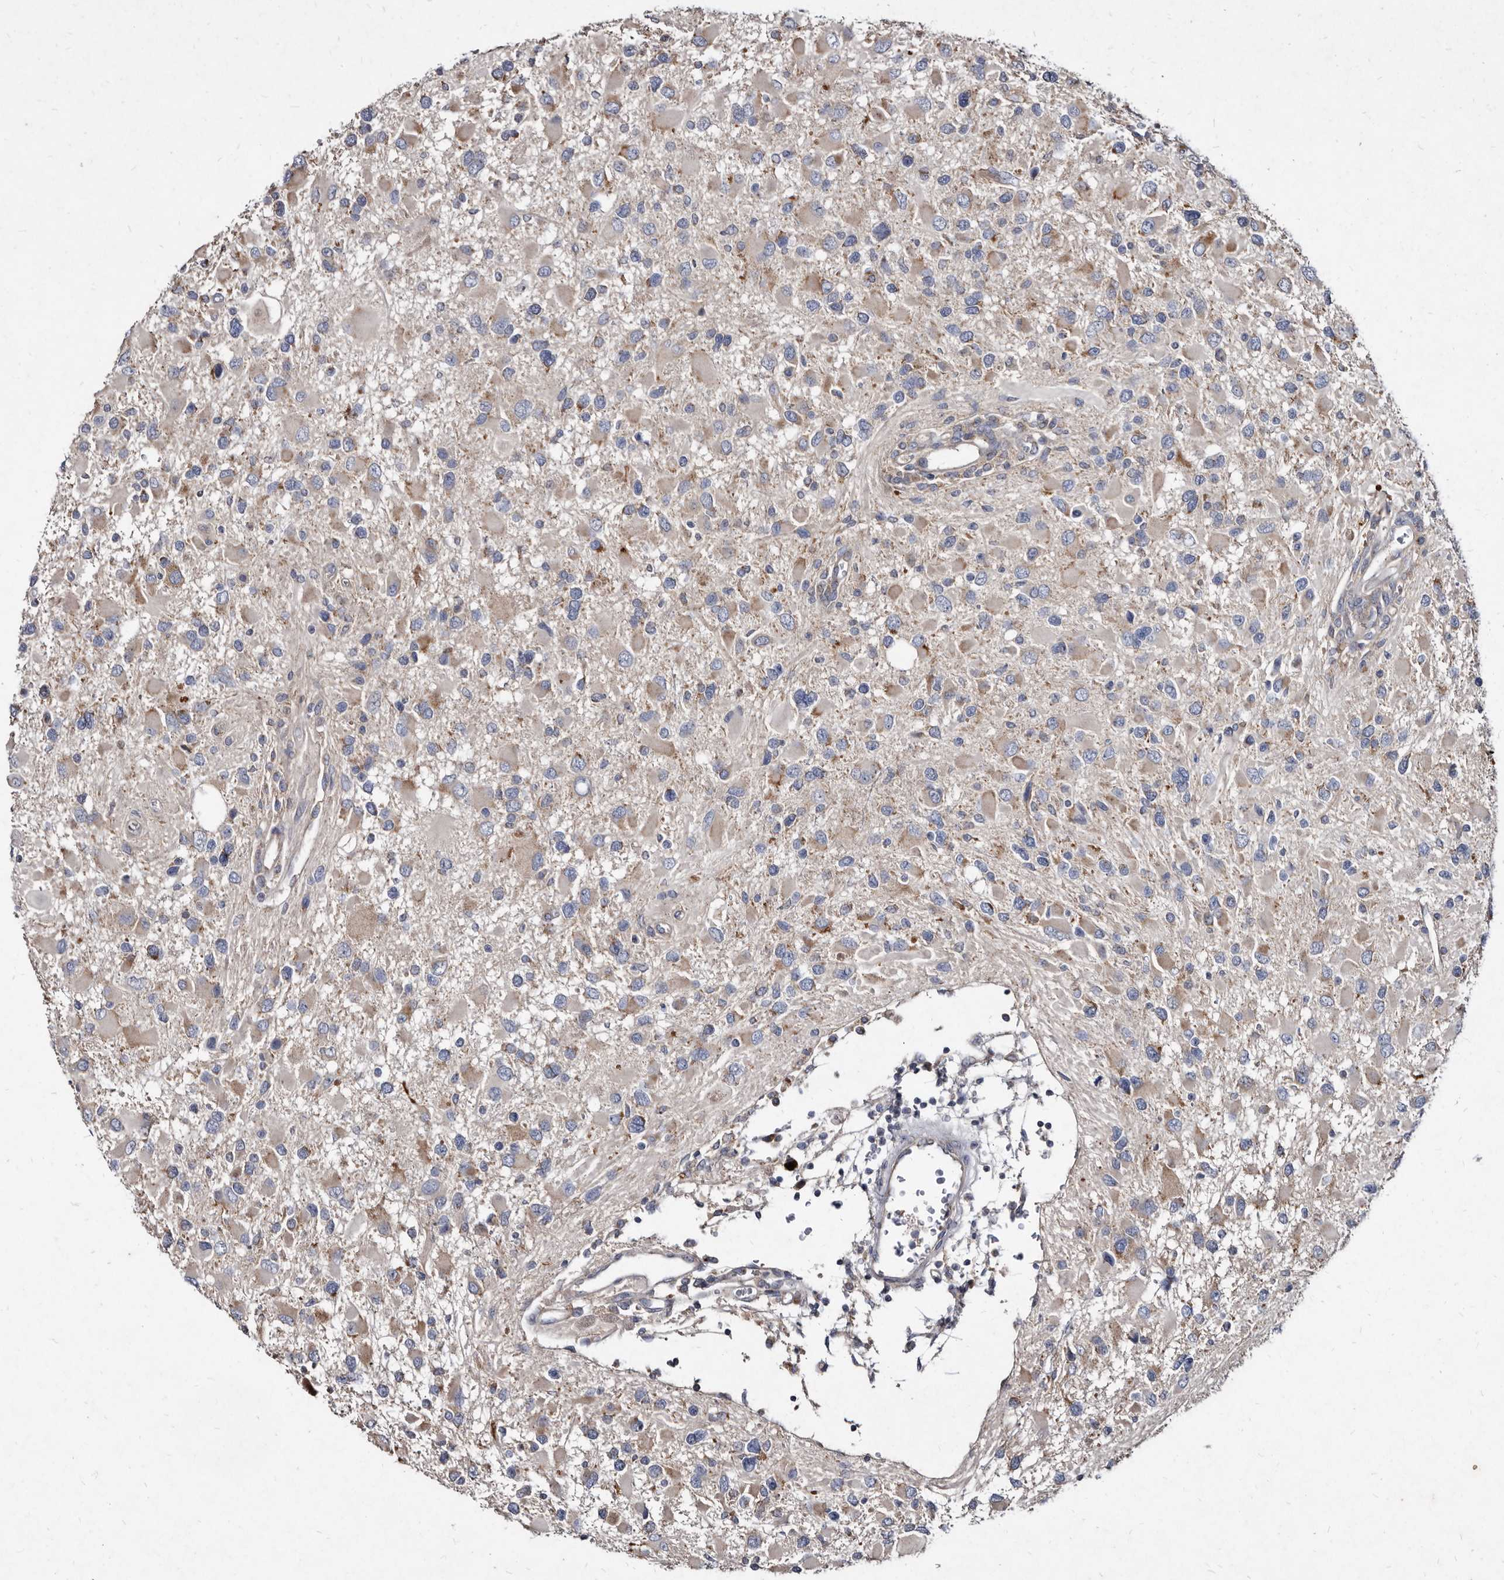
{"staining": {"intensity": "weak", "quantity": "25%-75%", "location": "cytoplasmic/membranous"}, "tissue": "glioma", "cell_type": "Tumor cells", "image_type": "cancer", "snomed": [{"axis": "morphology", "description": "Glioma, malignant, High grade"}, {"axis": "topography", "description": "Brain"}], "caption": "Protein expression by IHC demonstrates weak cytoplasmic/membranous staining in approximately 25%-75% of tumor cells in glioma.", "gene": "YPEL3", "patient": {"sex": "male", "age": 53}}